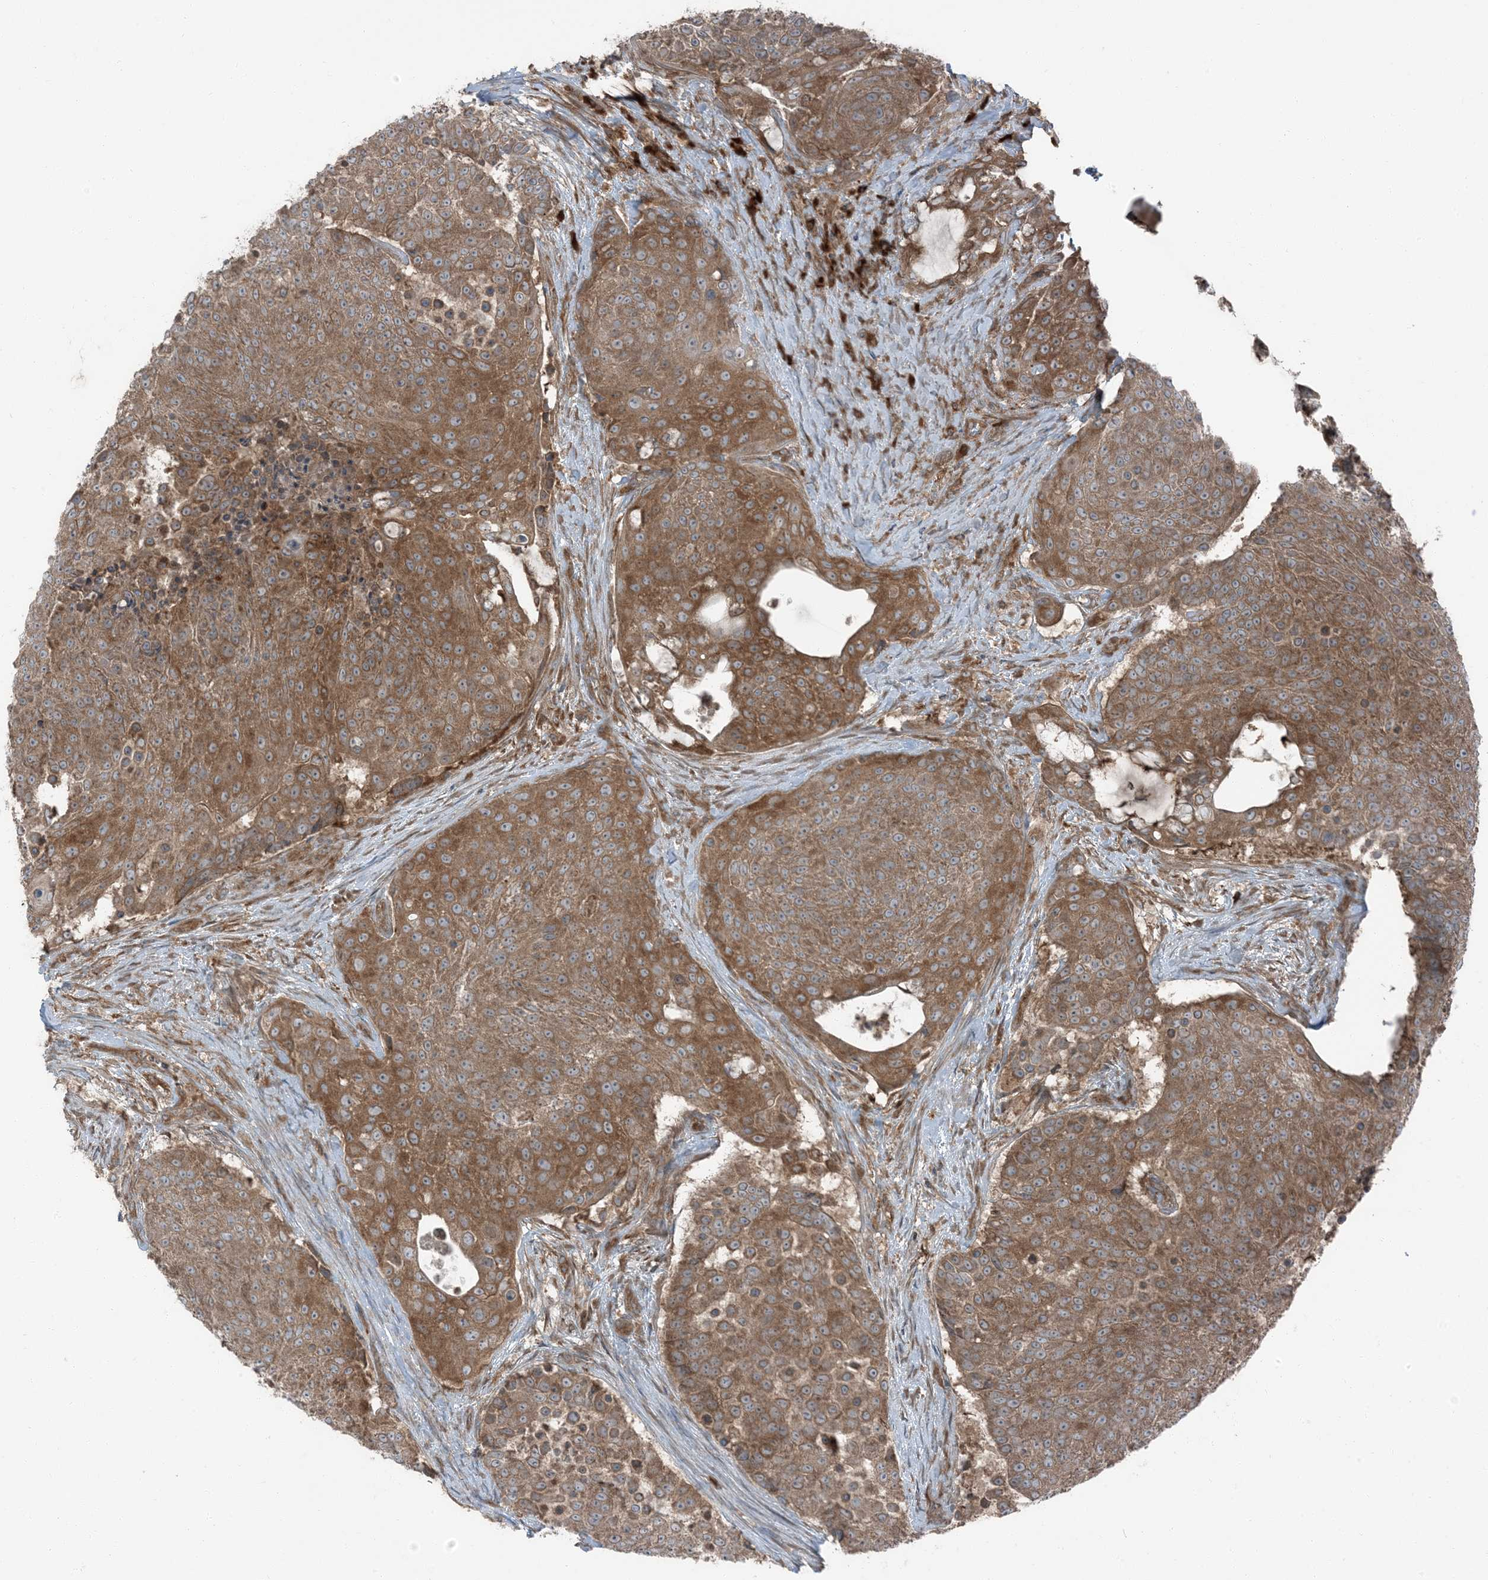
{"staining": {"intensity": "moderate", "quantity": ">75%", "location": "cytoplasmic/membranous"}, "tissue": "urothelial cancer", "cell_type": "Tumor cells", "image_type": "cancer", "snomed": [{"axis": "morphology", "description": "Urothelial carcinoma, High grade"}, {"axis": "topography", "description": "Urinary bladder"}], "caption": "The micrograph shows a brown stain indicating the presence of a protein in the cytoplasmic/membranous of tumor cells in high-grade urothelial carcinoma.", "gene": "RAB3GAP1", "patient": {"sex": "female", "age": 63}}